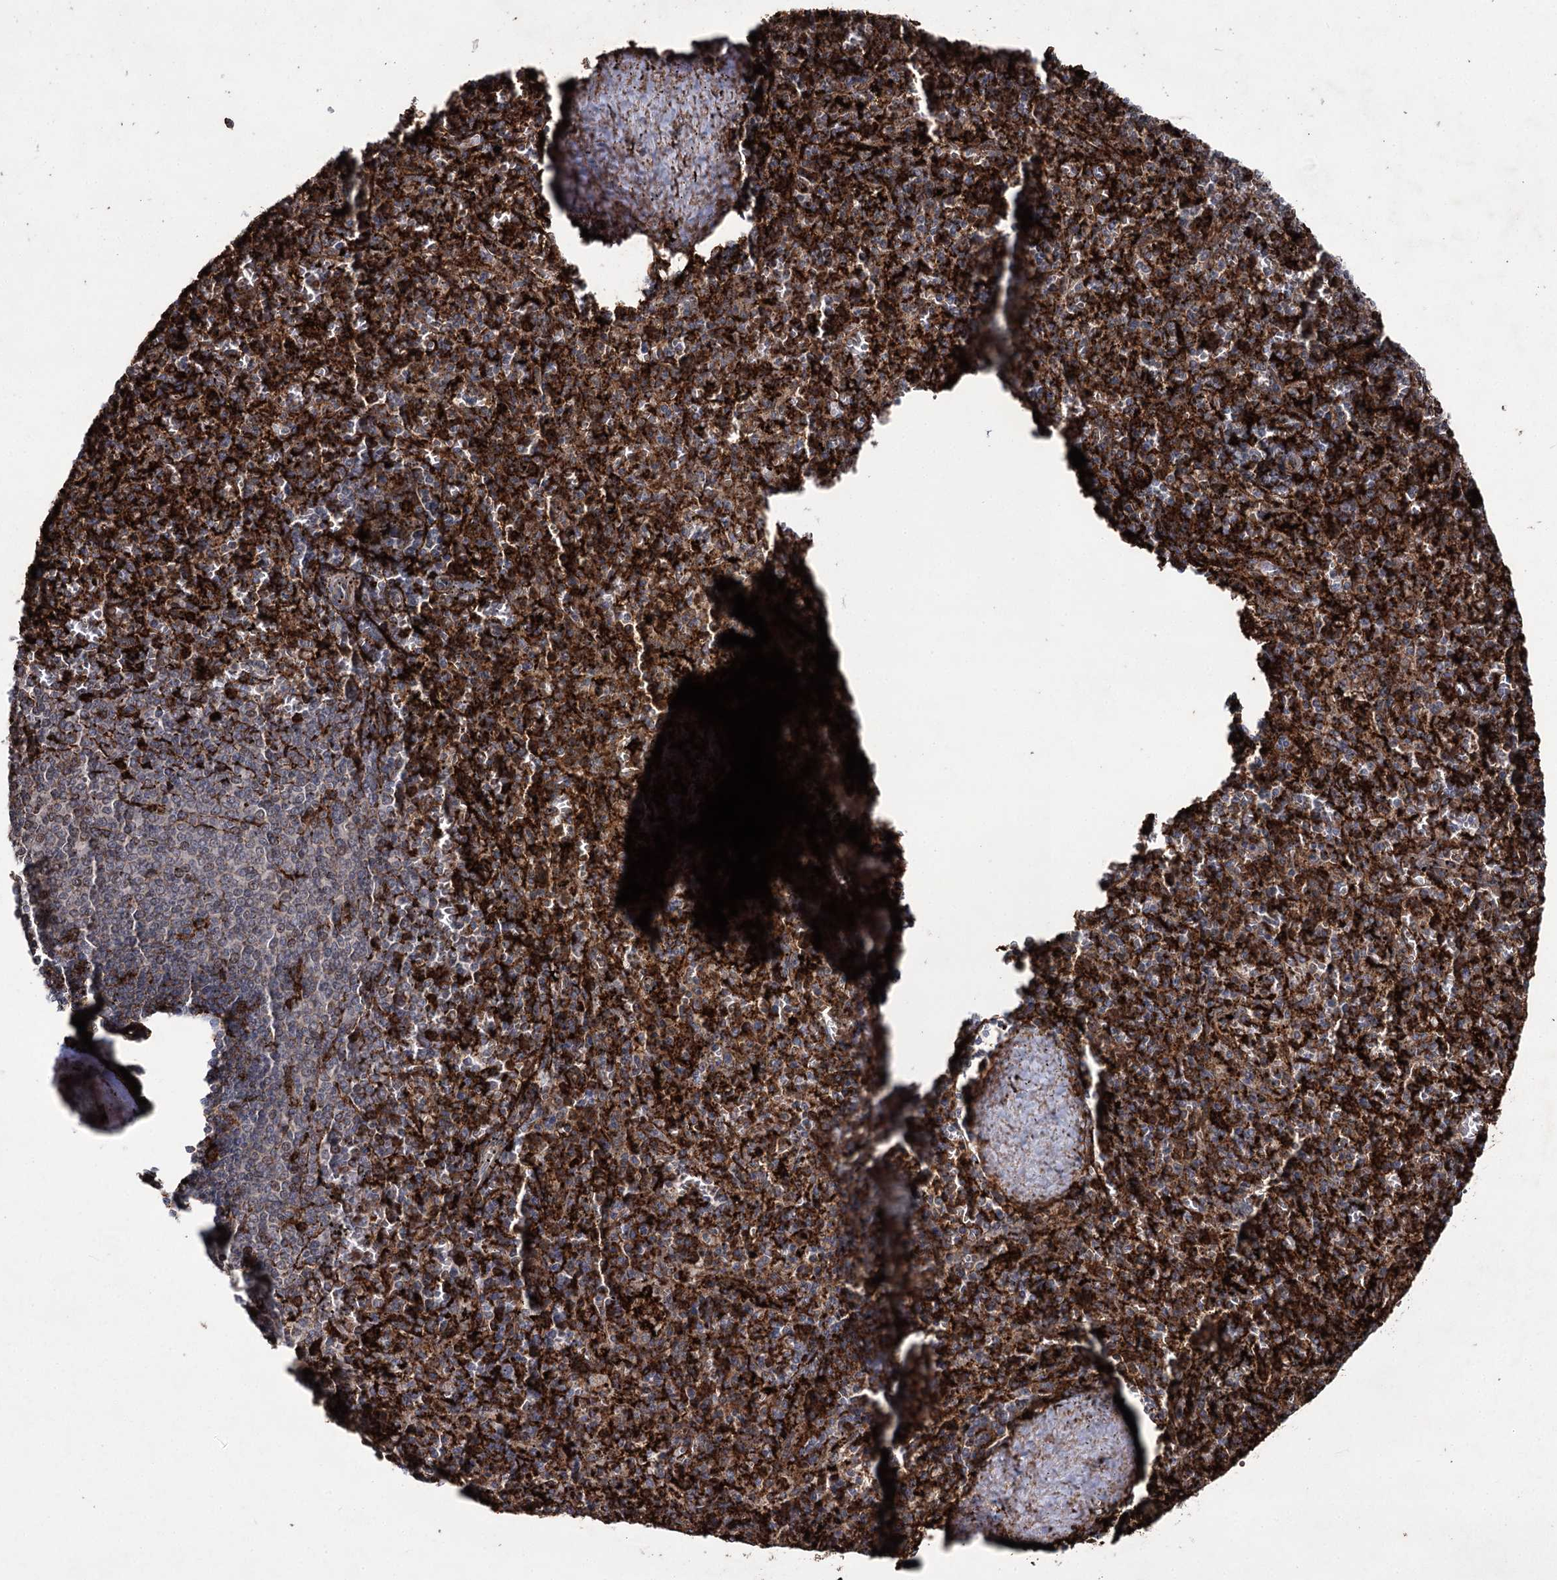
{"staining": {"intensity": "strong", "quantity": ">75%", "location": "cytoplasmic/membranous"}, "tissue": "spleen", "cell_type": "Cells in red pulp", "image_type": "normal", "snomed": [{"axis": "morphology", "description": "Normal tissue, NOS"}, {"axis": "topography", "description": "Spleen"}], "caption": "Human spleen stained for a protein (brown) reveals strong cytoplasmic/membranous positive positivity in about >75% of cells in red pulp.", "gene": "DCUN1D4", "patient": {"sex": "male", "age": 82}}